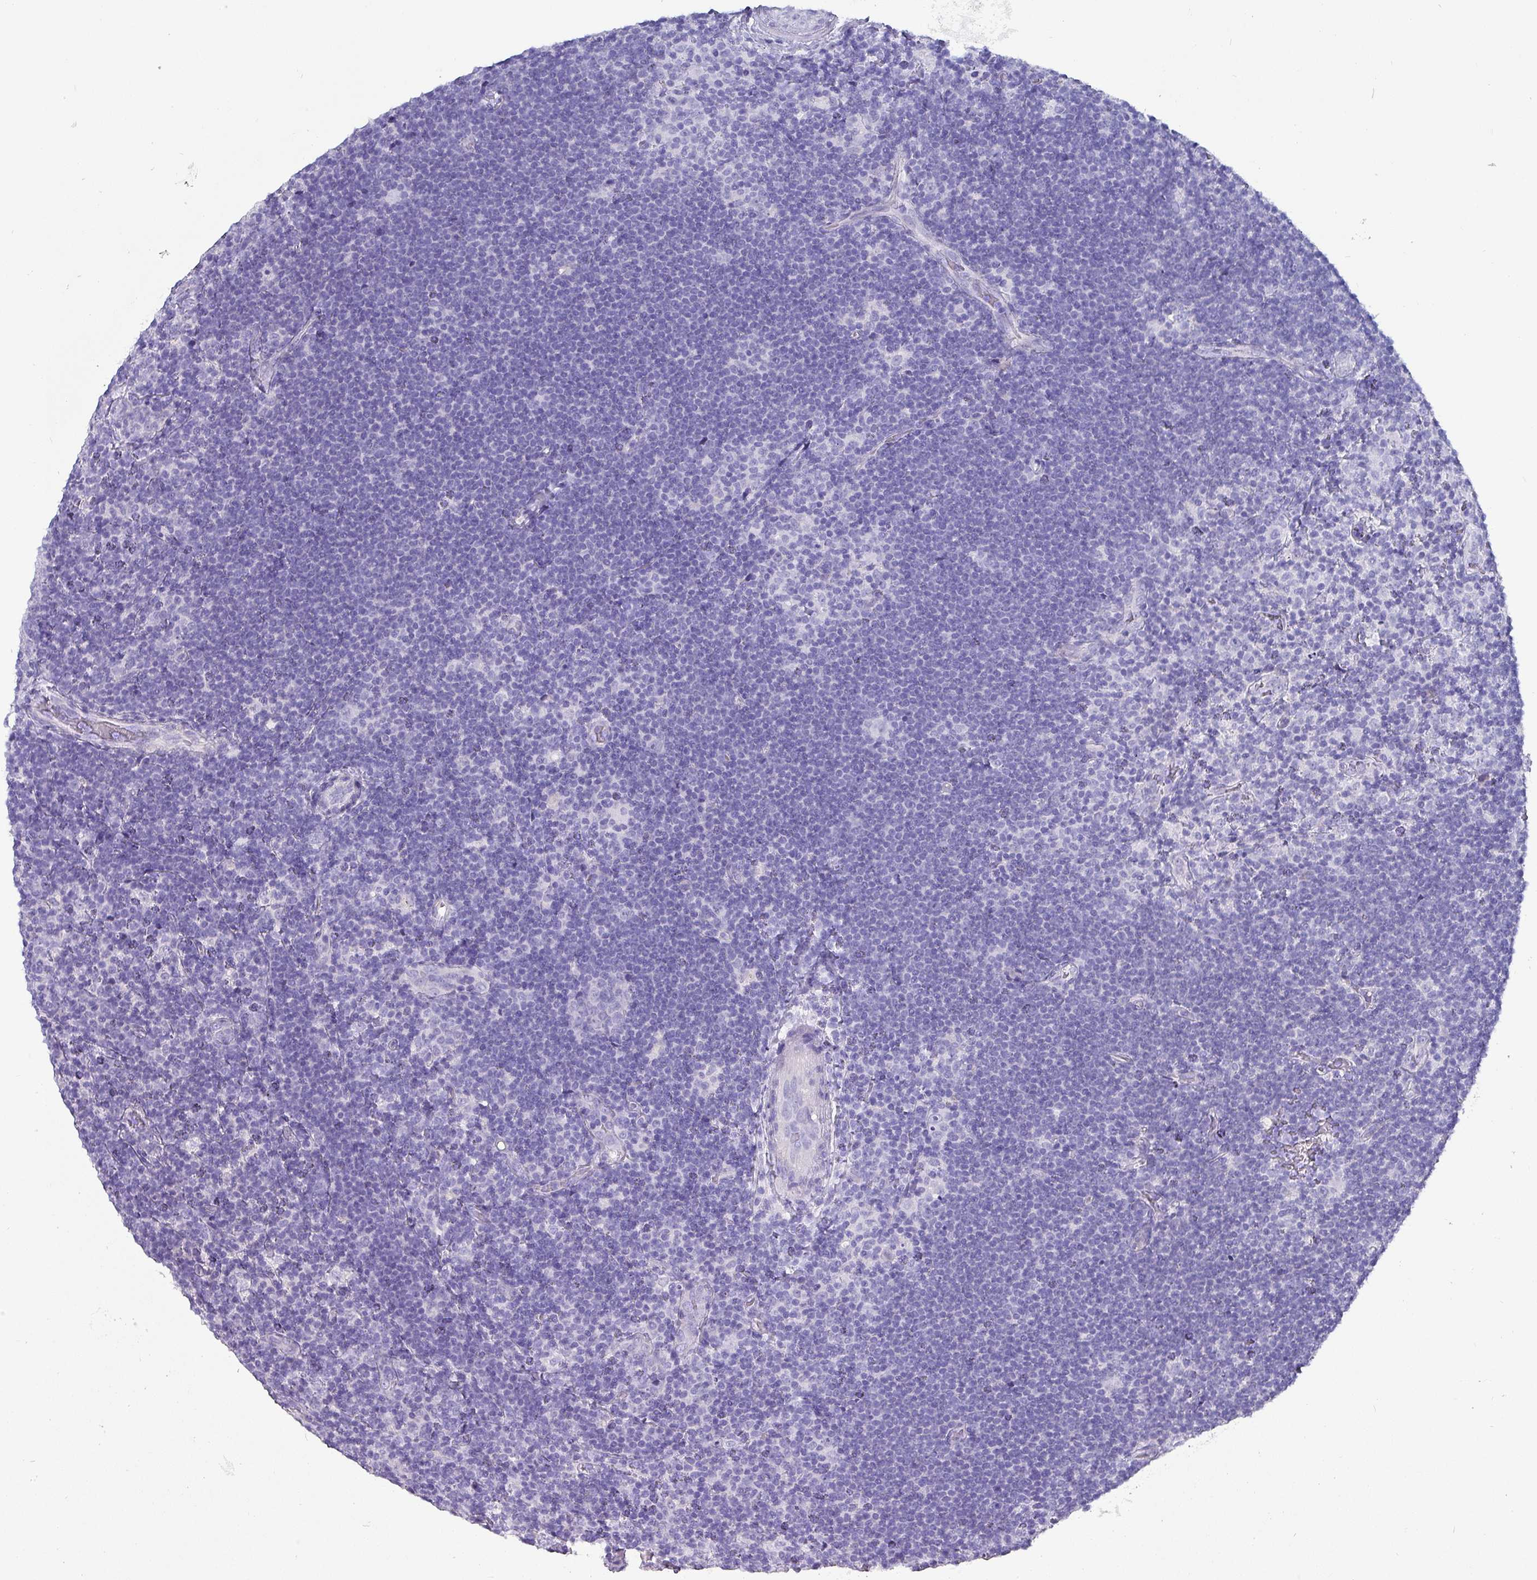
{"staining": {"intensity": "negative", "quantity": "none", "location": "none"}, "tissue": "lymphoma", "cell_type": "Tumor cells", "image_type": "cancer", "snomed": [{"axis": "morphology", "description": "Hodgkin's disease, NOS"}, {"axis": "topography", "description": "Lymph node"}], "caption": "Hodgkin's disease stained for a protein using immunohistochemistry exhibits no staining tumor cells.", "gene": "INS-IGF2", "patient": {"sex": "female", "age": 57}}